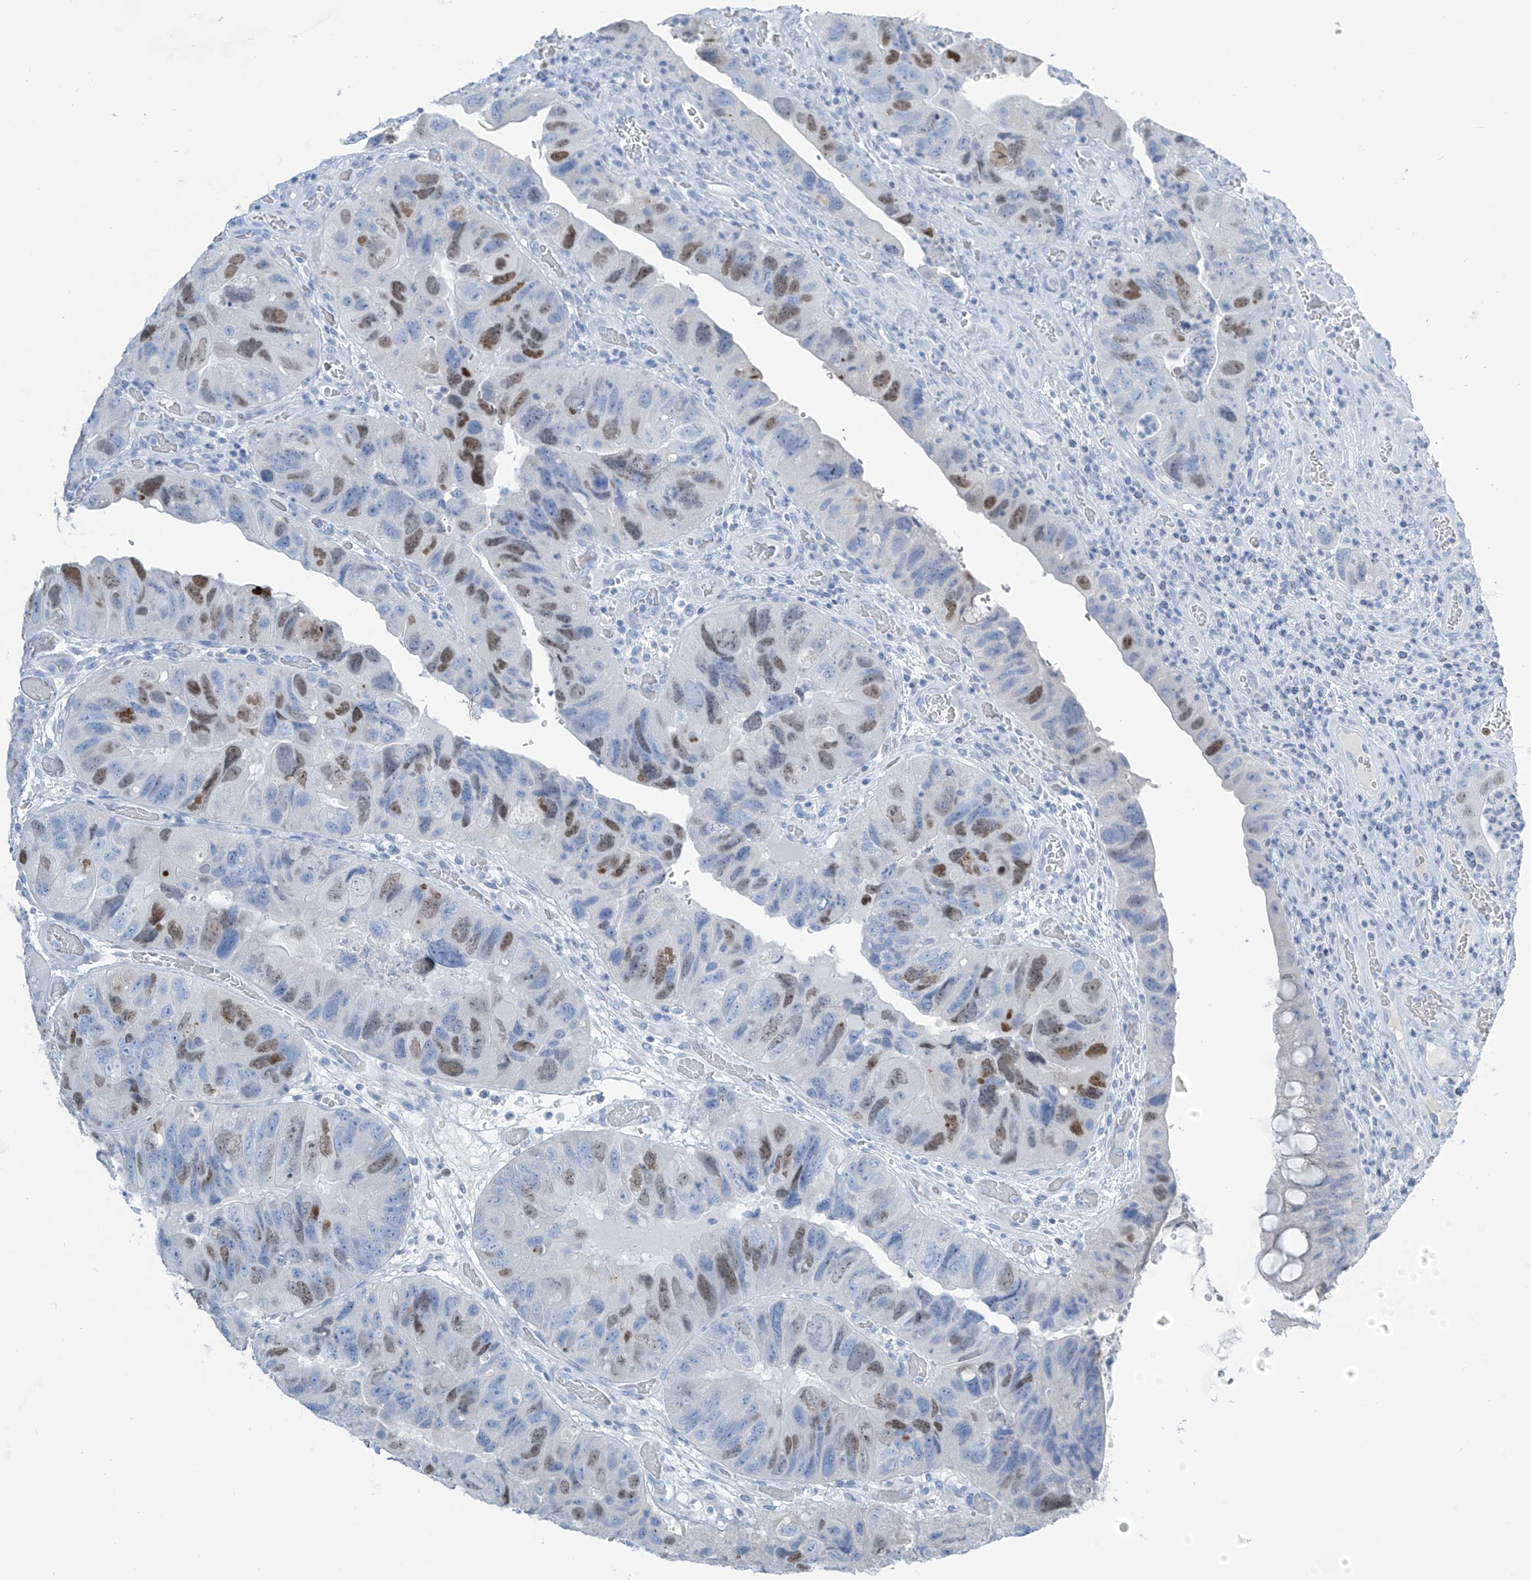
{"staining": {"intensity": "moderate", "quantity": "25%-75%", "location": "nuclear"}, "tissue": "colorectal cancer", "cell_type": "Tumor cells", "image_type": "cancer", "snomed": [{"axis": "morphology", "description": "Adenocarcinoma, NOS"}, {"axis": "topography", "description": "Rectum"}], "caption": "Immunohistochemical staining of colorectal cancer (adenocarcinoma) exhibits medium levels of moderate nuclear expression in approximately 25%-75% of tumor cells.", "gene": "SGO2", "patient": {"sex": "male", "age": 63}}